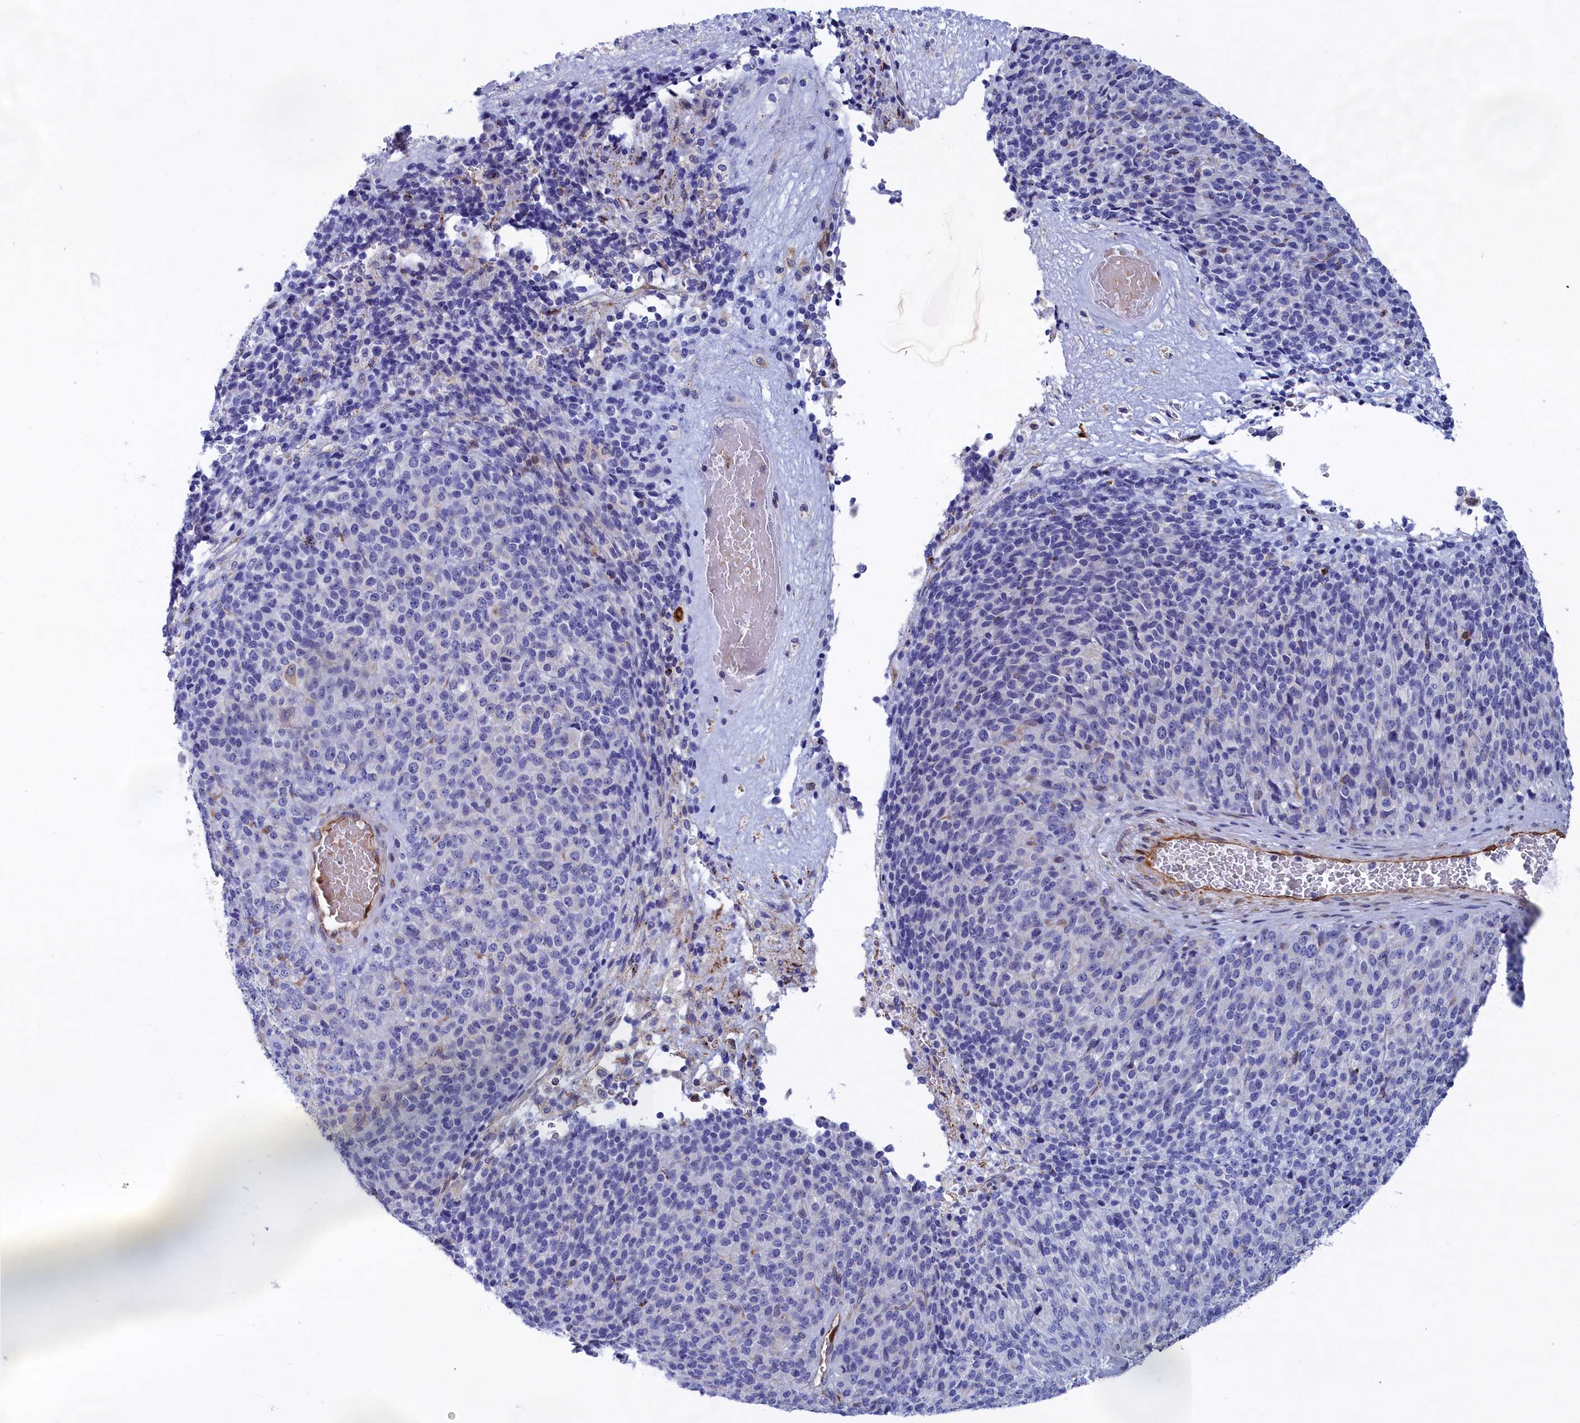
{"staining": {"intensity": "negative", "quantity": "none", "location": "none"}, "tissue": "melanoma", "cell_type": "Tumor cells", "image_type": "cancer", "snomed": [{"axis": "morphology", "description": "Malignant melanoma, Metastatic site"}, {"axis": "topography", "description": "Brain"}], "caption": "Tumor cells show no significant positivity in malignant melanoma (metastatic site).", "gene": "ABCC12", "patient": {"sex": "female", "age": 56}}